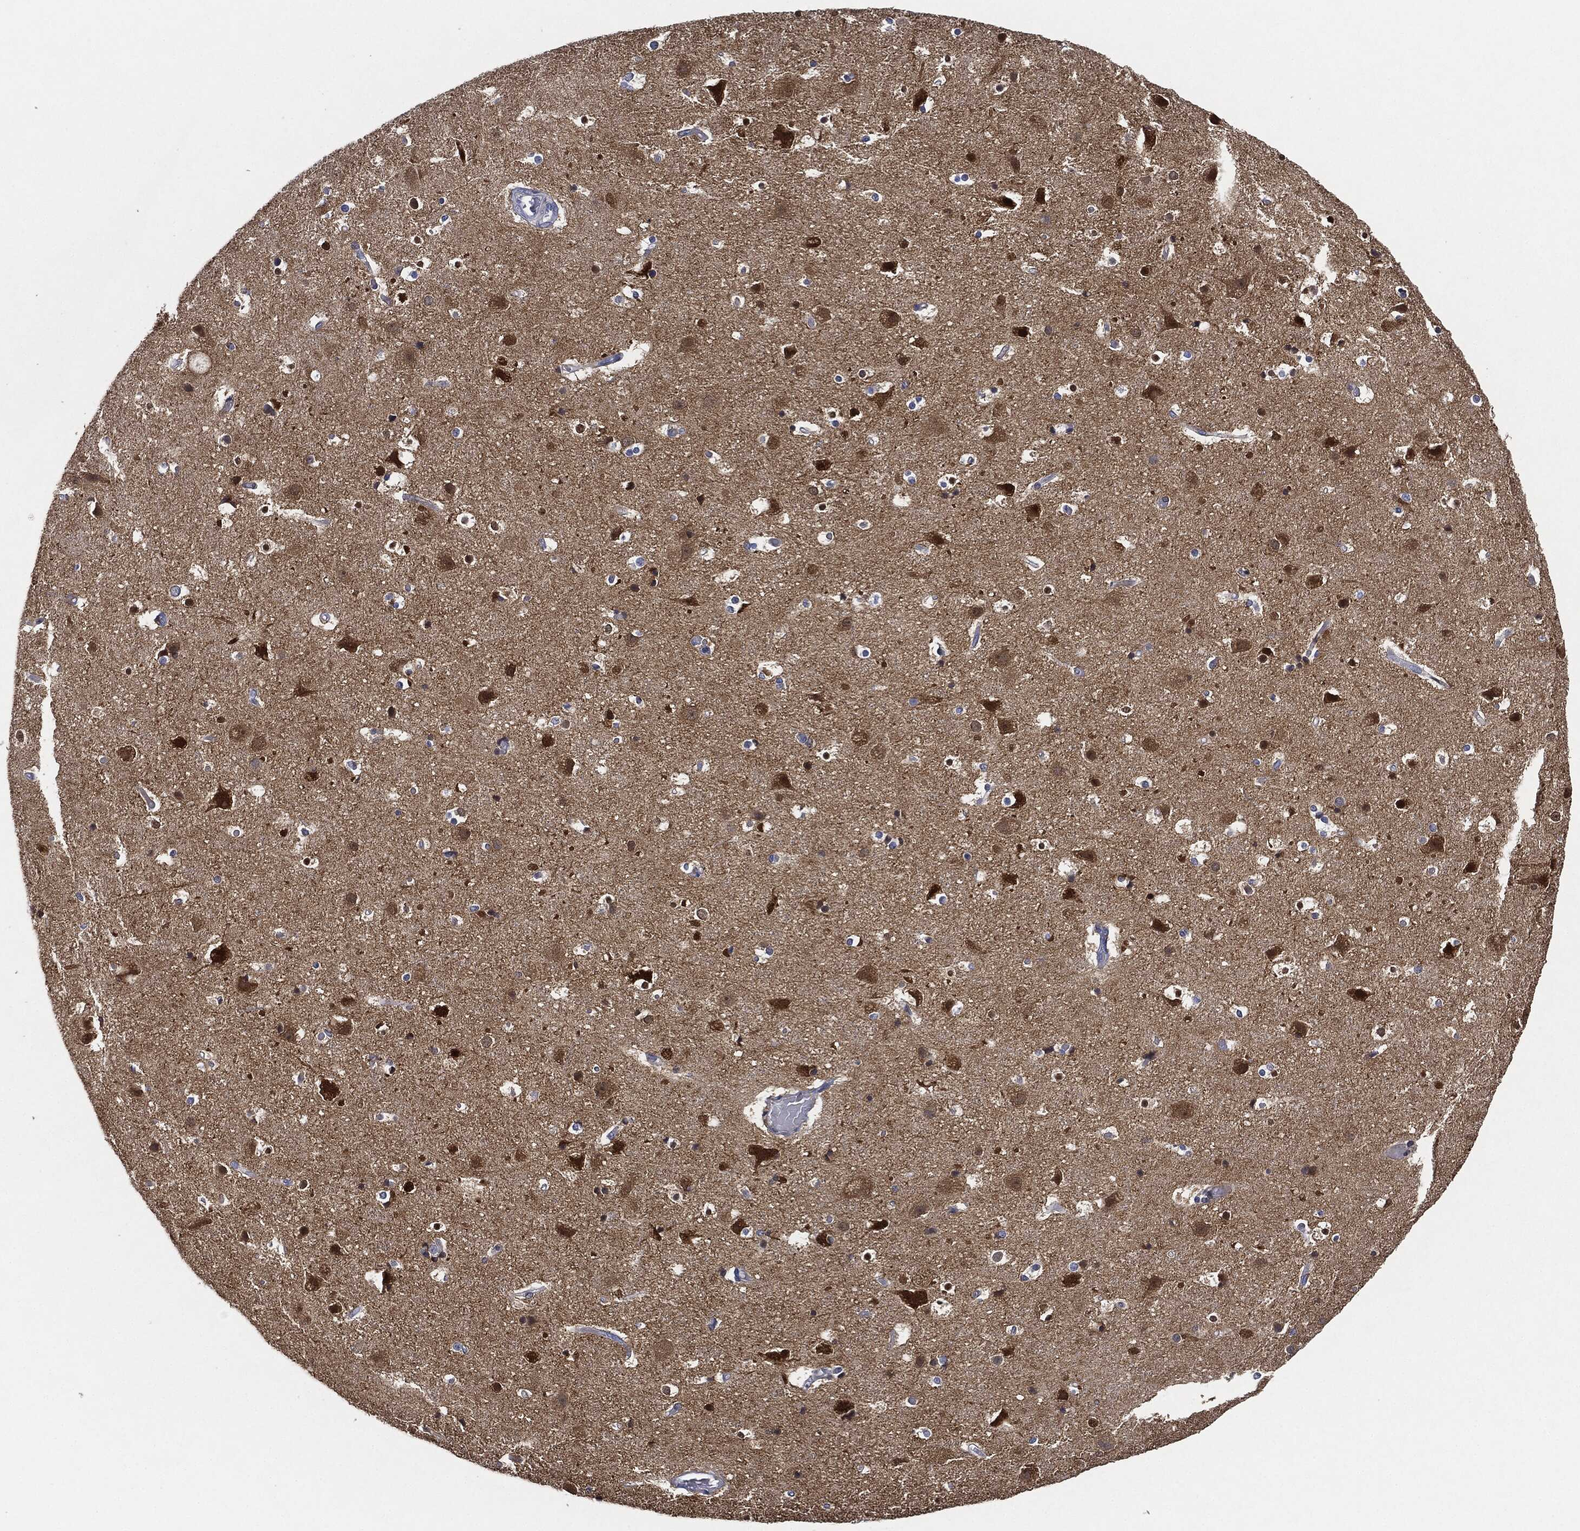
{"staining": {"intensity": "negative", "quantity": "none", "location": "none"}, "tissue": "cerebral cortex", "cell_type": "Endothelial cells", "image_type": "normal", "snomed": [{"axis": "morphology", "description": "Normal tissue, NOS"}, {"axis": "topography", "description": "Cerebral cortex"}], "caption": "DAB (3,3'-diaminobenzidine) immunohistochemical staining of unremarkable cerebral cortex displays no significant expression in endothelial cells.", "gene": "NTRK1", "patient": {"sex": "female", "age": 52}}